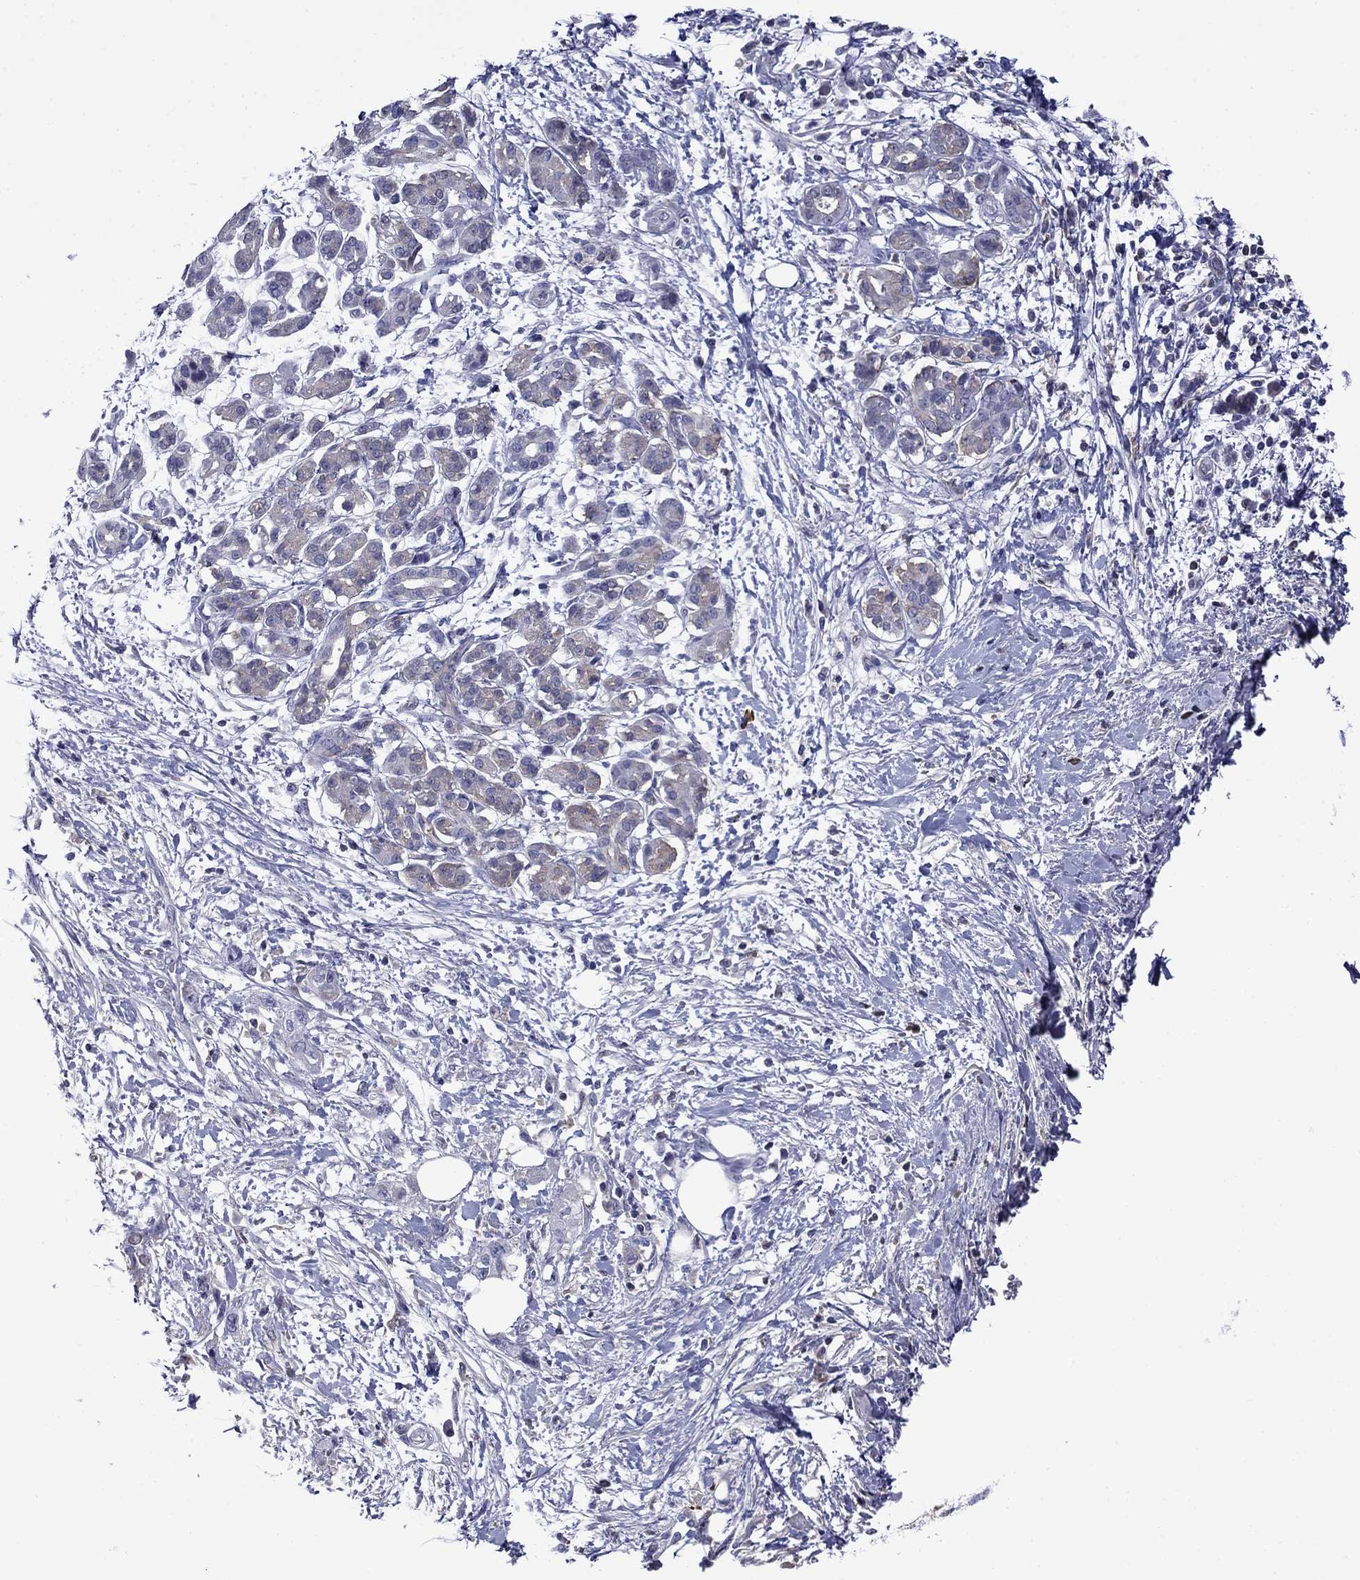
{"staining": {"intensity": "negative", "quantity": "none", "location": "none"}, "tissue": "pancreatic cancer", "cell_type": "Tumor cells", "image_type": "cancer", "snomed": [{"axis": "morphology", "description": "Adenocarcinoma, NOS"}, {"axis": "topography", "description": "Pancreas"}], "caption": "The micrograph displays no staining of tumor cells in pancreatic adenocarcinoma. (DAB IHC, high magnification).", "gene": "APOA2", "patient": {"sex": "male", "age": 72}}